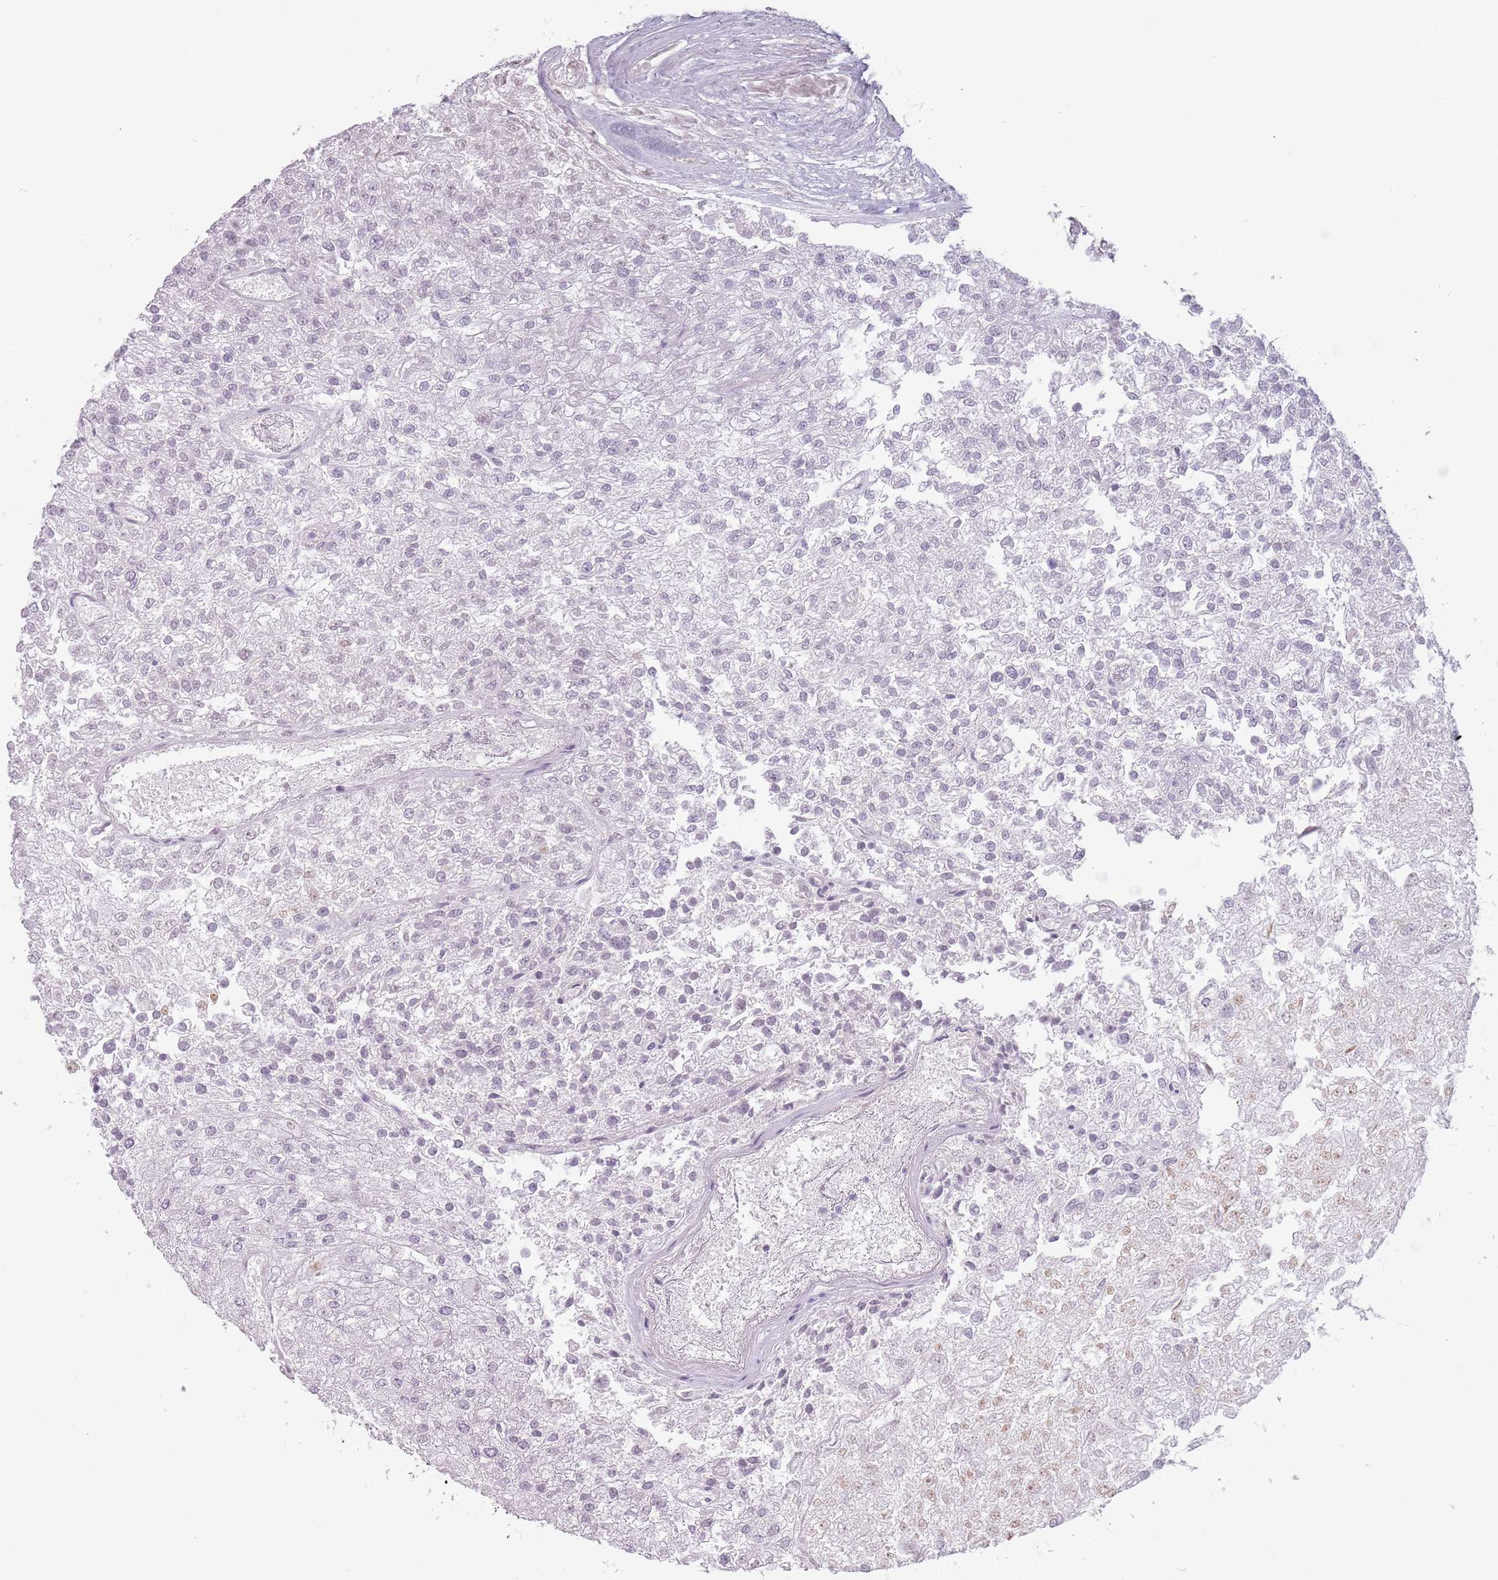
{"staining": {"intensity": "moderate", "quantity": "<25%", "location": "nuclear"}, "tissue": "renal cancer", "cell_type": "Tumor cells", "image_type": "cancer", "snomed": [{"axis": "morphology", "description": "Adenocarcinoma, NOS"}, {"axis": "topography", "description": "Kidney"}], "caption": "Renal cancer stained with DAB immunohistochemistry displays low levels of moderate nuclear positivity in approximately <25% of tumor cells.", "gene": "PTCHD1", "patient": {"sex": "female", "age": 54}}